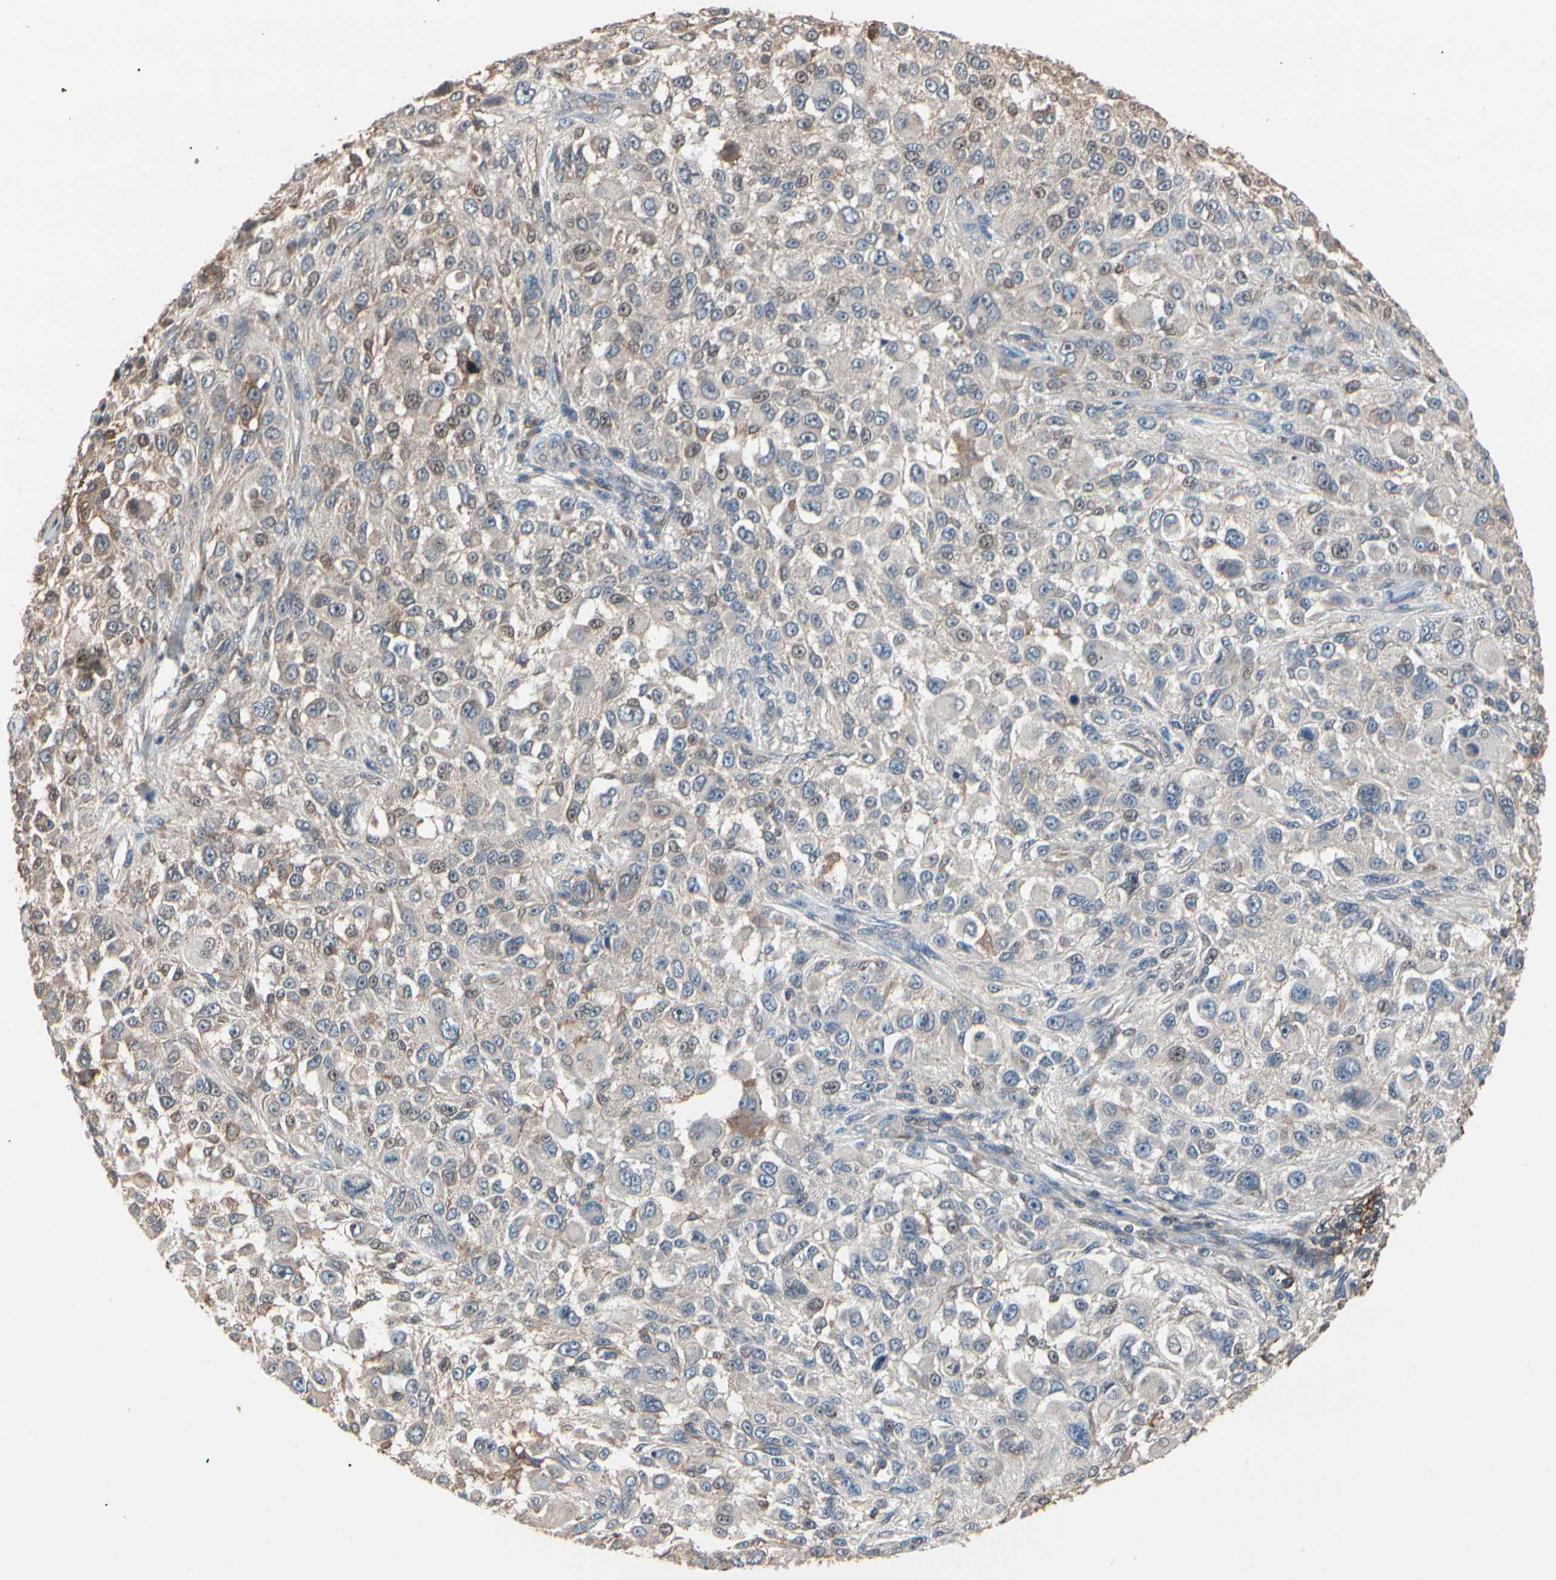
{"staining": {"intensity": "weak", "quantity": "25%-75%", "location": "cytoplasmic/membranous"}, "tissue": "melanoma", "cell_type": "Tumor cells", "image_type": "cancer", "snomed": [{"axis": "morphology", "description": "Necrosis, NOS"}, {"axis": "morphology", "description": "Malignant melanoma, NOS"}, {"axis": "topography", "description": "Skin"}], "caption": "Immunohistochemistry micrograph of human malignant melanoma stained for a protein (brown), which shows low levels of weak cytoplasmic/membranous expression in about 25%-75% of tumor cells.", "gene": "MAPK13", "patient": {"sex": "female", "age": 87}}